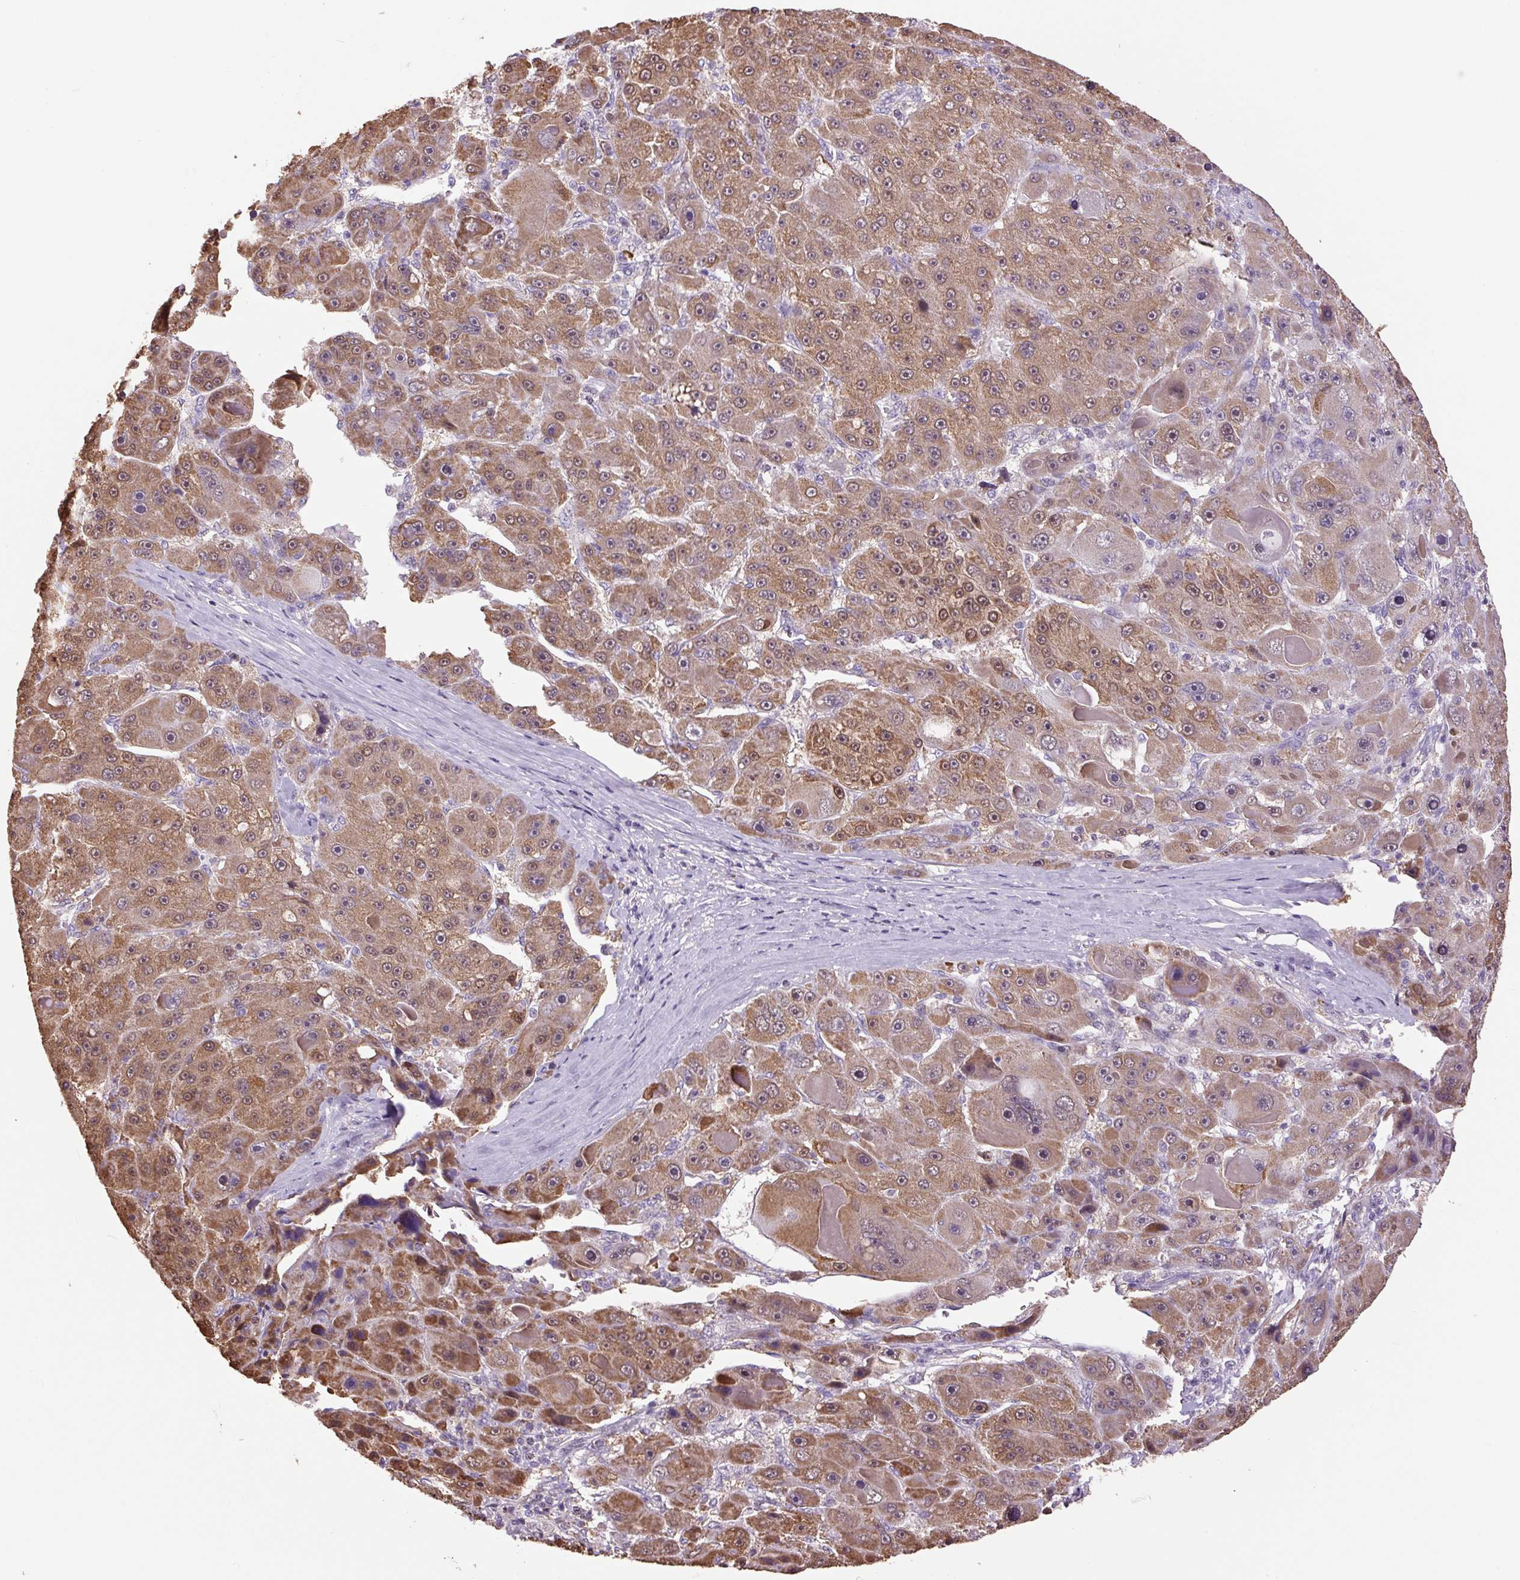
{"staining": {"intensity": "moderate", "quantity": ">75%", "location": "cytoplasmic/membranous,nuclear"}, "tissue": "liver cancer", "cell_type": "Tumor cells", "image_type": "cancer", "snomed": [{"axis": "morphology", "description": "Carcinoma, Hepatocellular, NOS"}, {"axis": "topography", "description": "Liver"}], "caption": "The histopathology image displays immunohistochemical staining of liver hepatocellular carcinoma. There is moderate cytoplasmic/membranous and nuclear expression is present in approximately >75% of tumor cells.", "gene": "SGF29", "patient": {"sex": "male", "age": 76}}